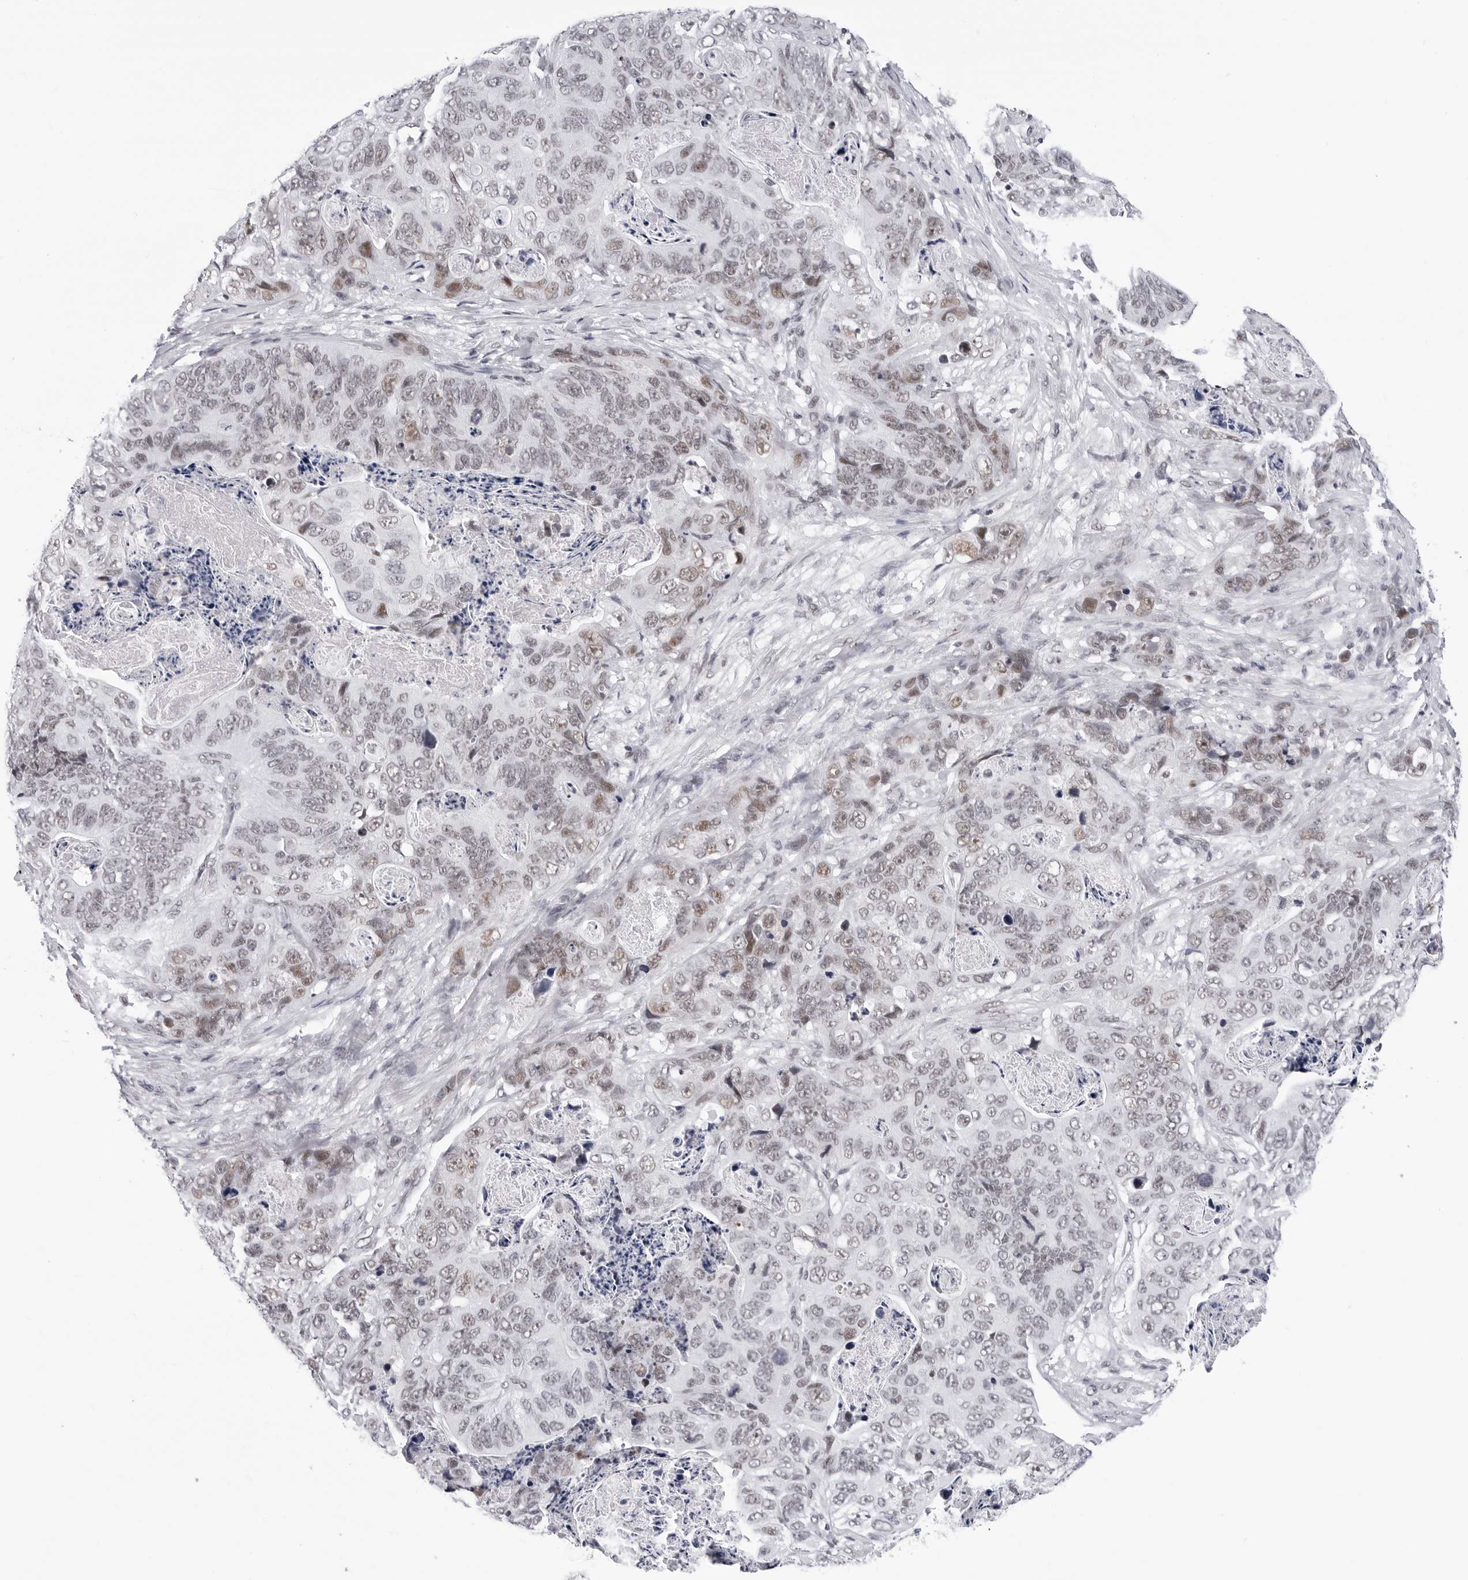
{"staining": {"intensity": "weak", "quantity": ">75%", "location": "nuclear"}, "tissue": "stomach cancer", "cell_type": "Tumor cells", "image_type": "cancer", "snomed": [{"axis": "morphology", "description": "Normal tissue, NOS"}, {"axis": "morphology", "description": "Adenocarcinoma, NOS"}, {"axis": "topography", "description": "Stomach"}], "caption": "Immunohistochemical staining of human stomach adenocarcinoma displays weak nuclear protein expression in about >75% of tumor cells.", "gene": "SF3B4", "patient": {"sex": "female", "age": 89}}